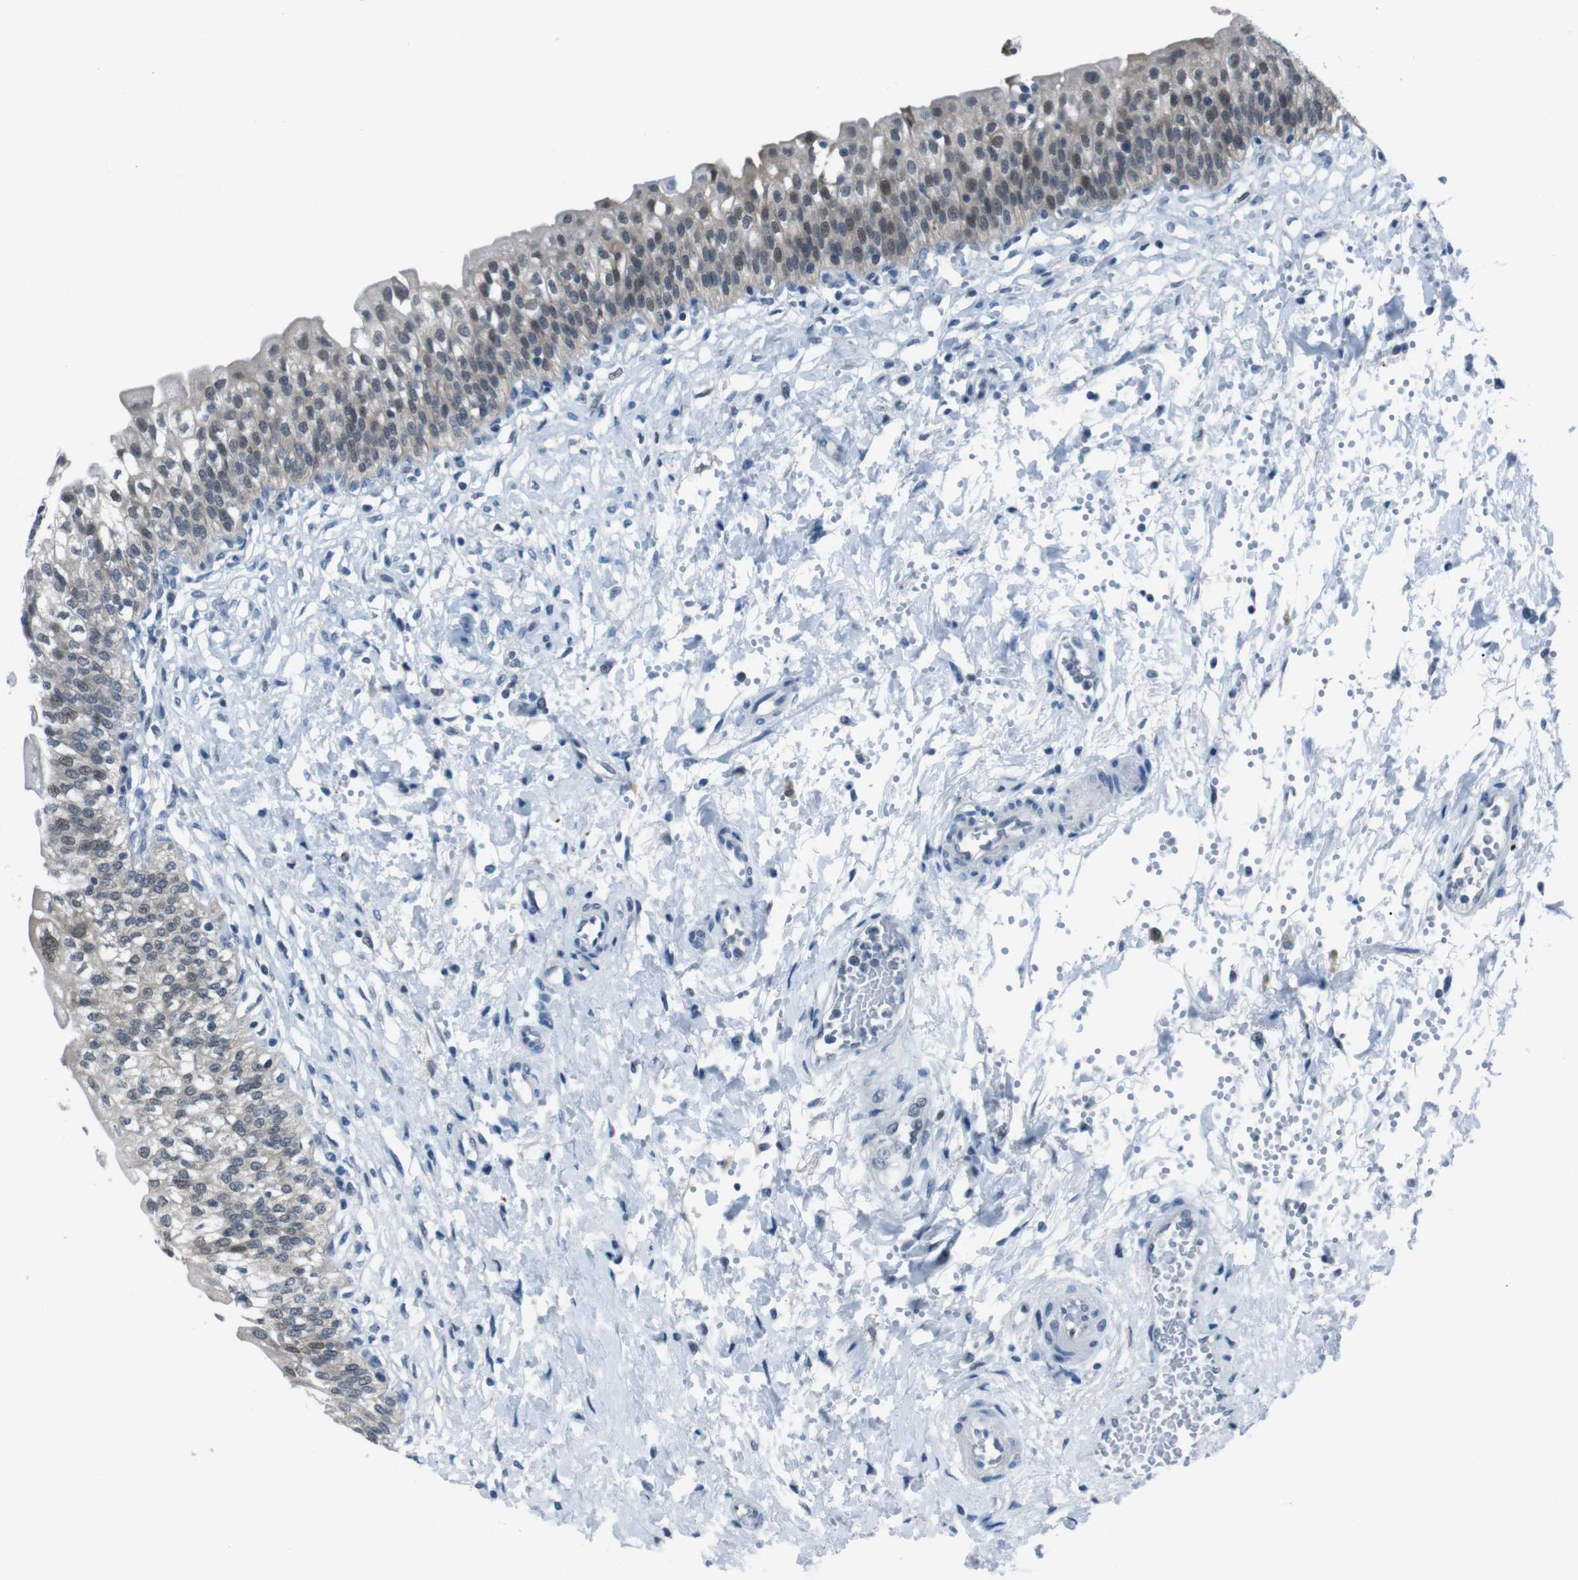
{"staining": {"intensity": "moderate", "quantity": ">75%", "location": "cytoplasmic/membranous,nuclear"}, "tissue": "urinary bladder", "cell_type": "Urothelial cells", "image_type": "normal", "snomed": [{"axis": "morphology", "description": "Normal tissue, NOS"}, {"axis": "topography", "description": "Urinary bladder"}], "caption": "Urinary bladder was stained to show a protein in brown. There is medium levels of moderate cytoplasmic/membranous,nuclear expression in about >75% of urothelial cells. The staining is performed using DAB brown chromogen to label protein expression. The nuclei are counter-stained blue using hematoxylin.", "gene": "LRP5", "patient": {"sex": "male", "age": 55}}